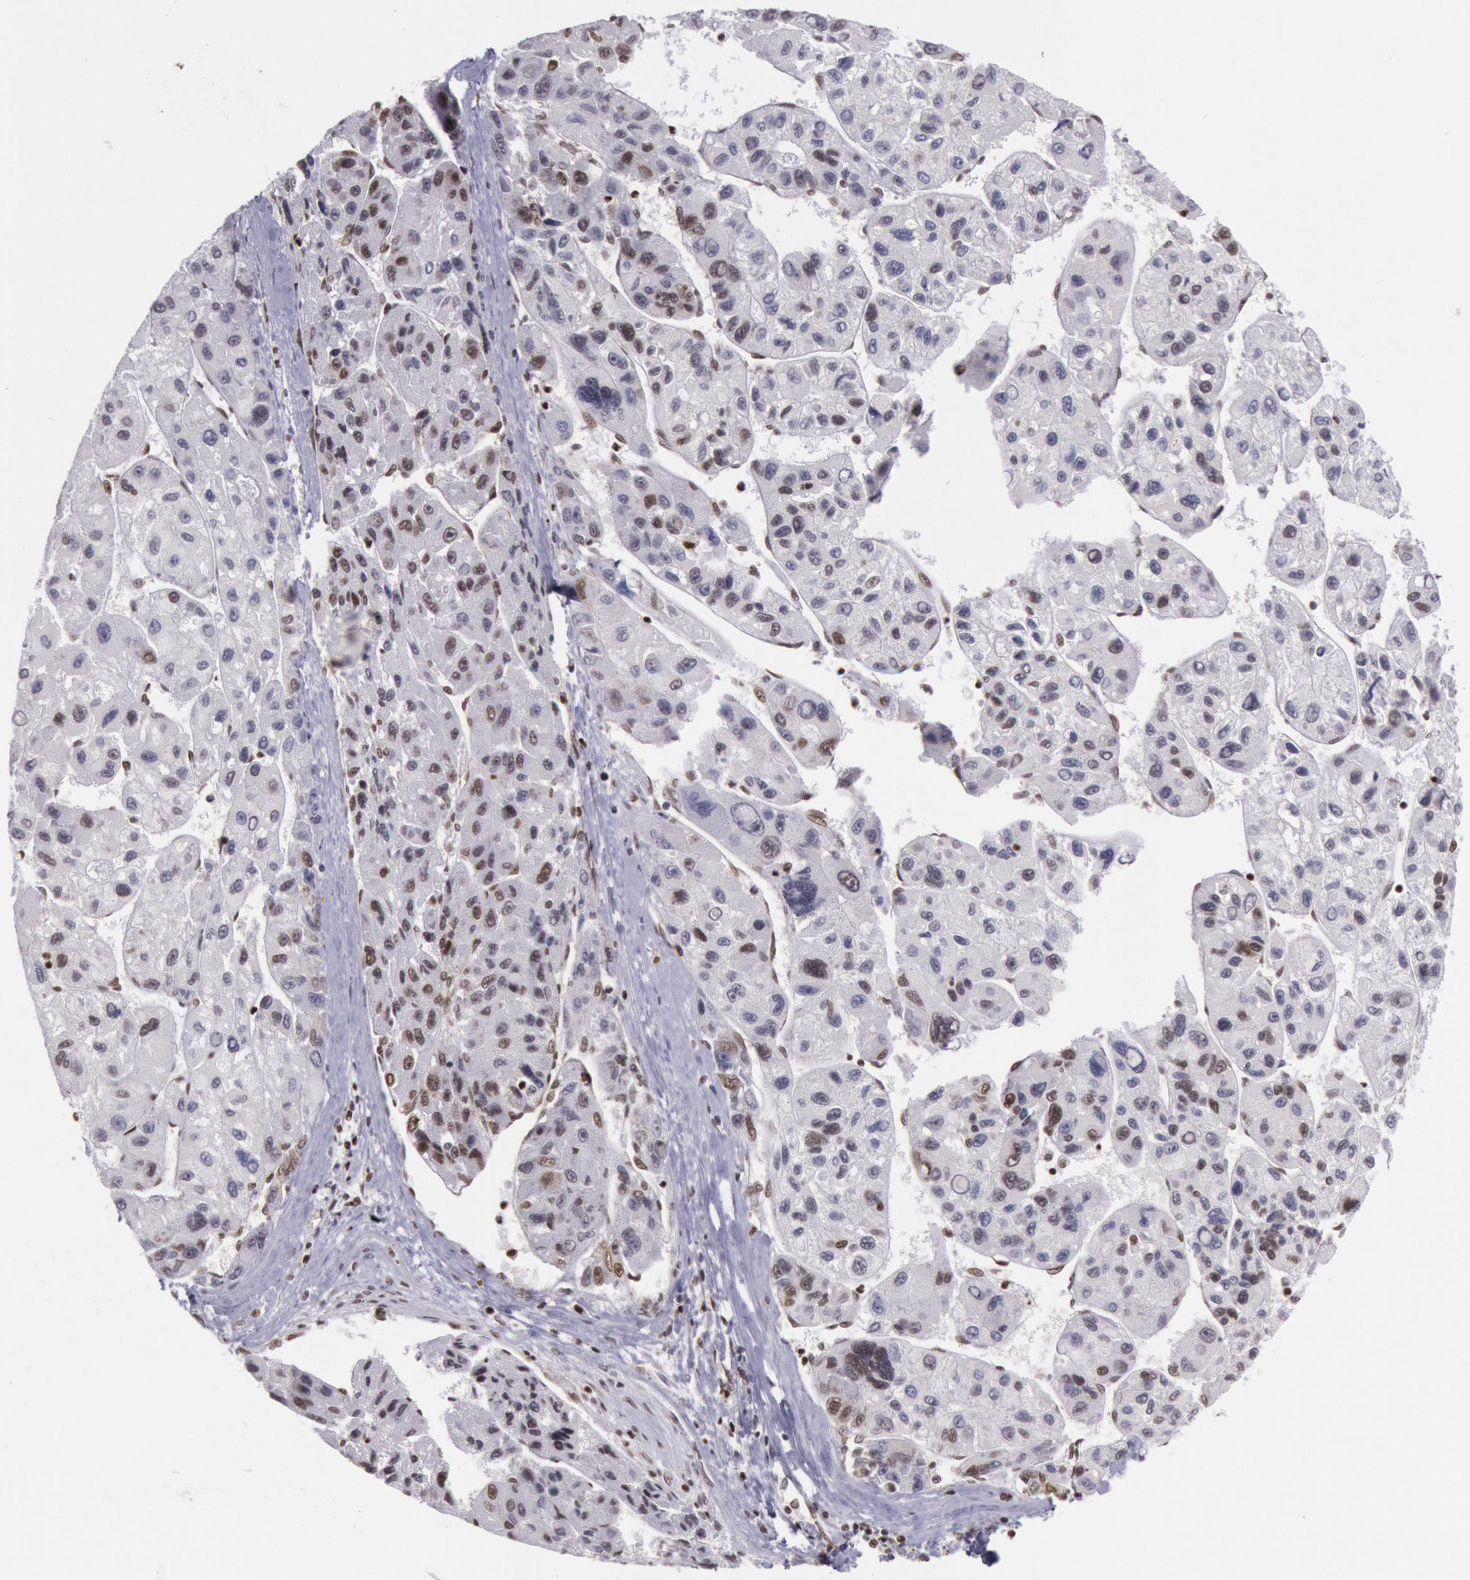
{"staining": {"intensity": "moderate", "quantity": "<25%", "location": "nuclear"}, "tissue": "liver cancer", "cell_type": "Tumor cells", "image_type": "cancer", "snomed": [{"axis": "morphology", "description": "Carcinoma, Hepatocellular, NOS"}, {"axis": "topography", "description": "Liver"}], "caption": "Immunohistochemistry (IHC) (DAB) staining of human hepatocellular carcinoma (liver) displays moderate nuclear protein expression in approximately <25% of tumor cells. (DAB IHC with brightfield microscopy, high magnification).", "gene": "NKAP", "patient": {"sex": "male", "age": 64}}